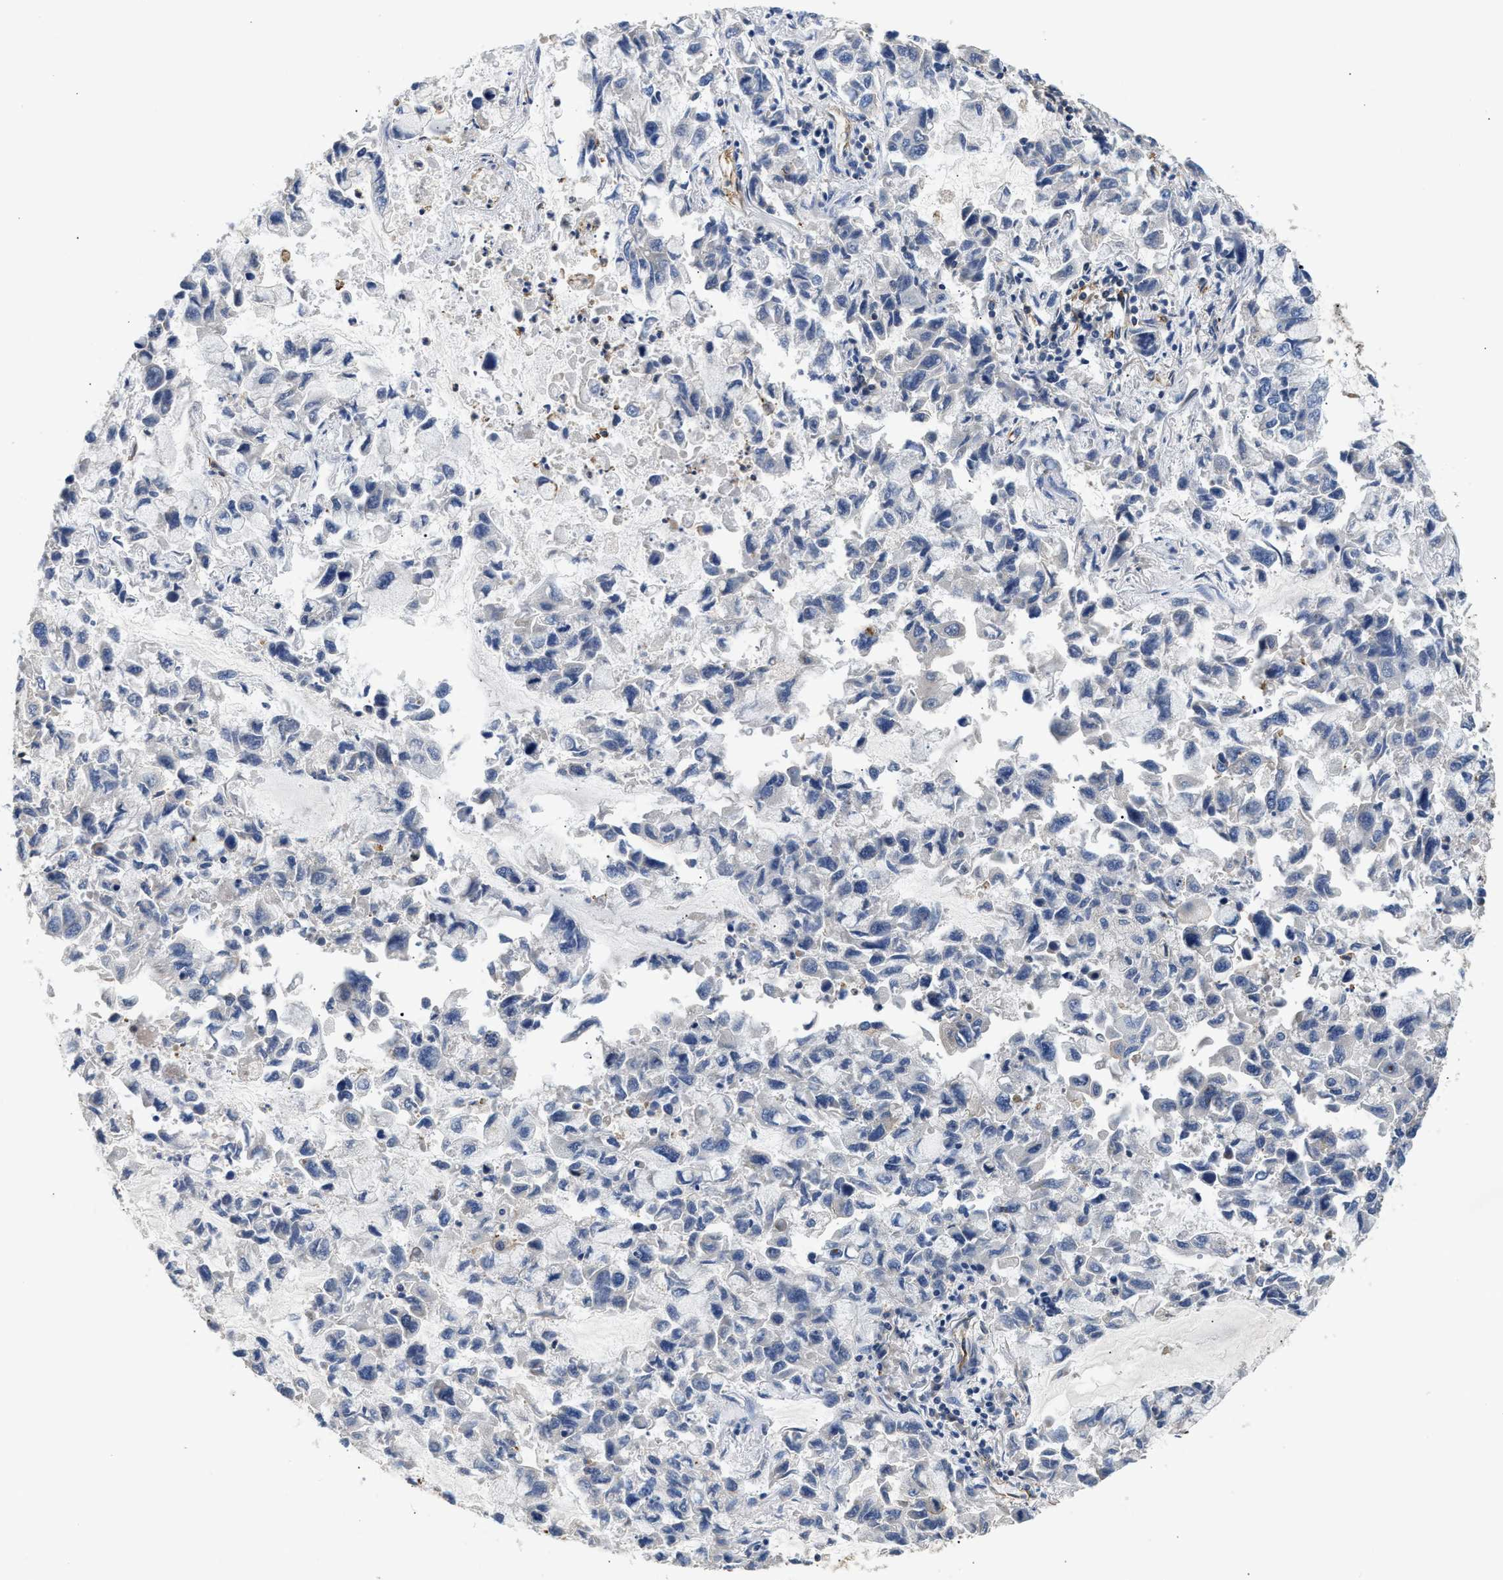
{"staining": {"intensity": "negative", "quantity": "none", "location": "none"}, "tissue": "lung cancer", "cell_type": "Tumor cells", "image_type": "cancer", "snomed": [{"axis": "morphology", "description": "Adenocarcinoma, NOS"}, {"axis": "topography", "description": "Lung"}], "caption": "IHC of human adenocarcinoma (lung) displays no staining in tumor cells.", "gene": "SAMD9L", "patient": {"sex": "male", "age": 64}}